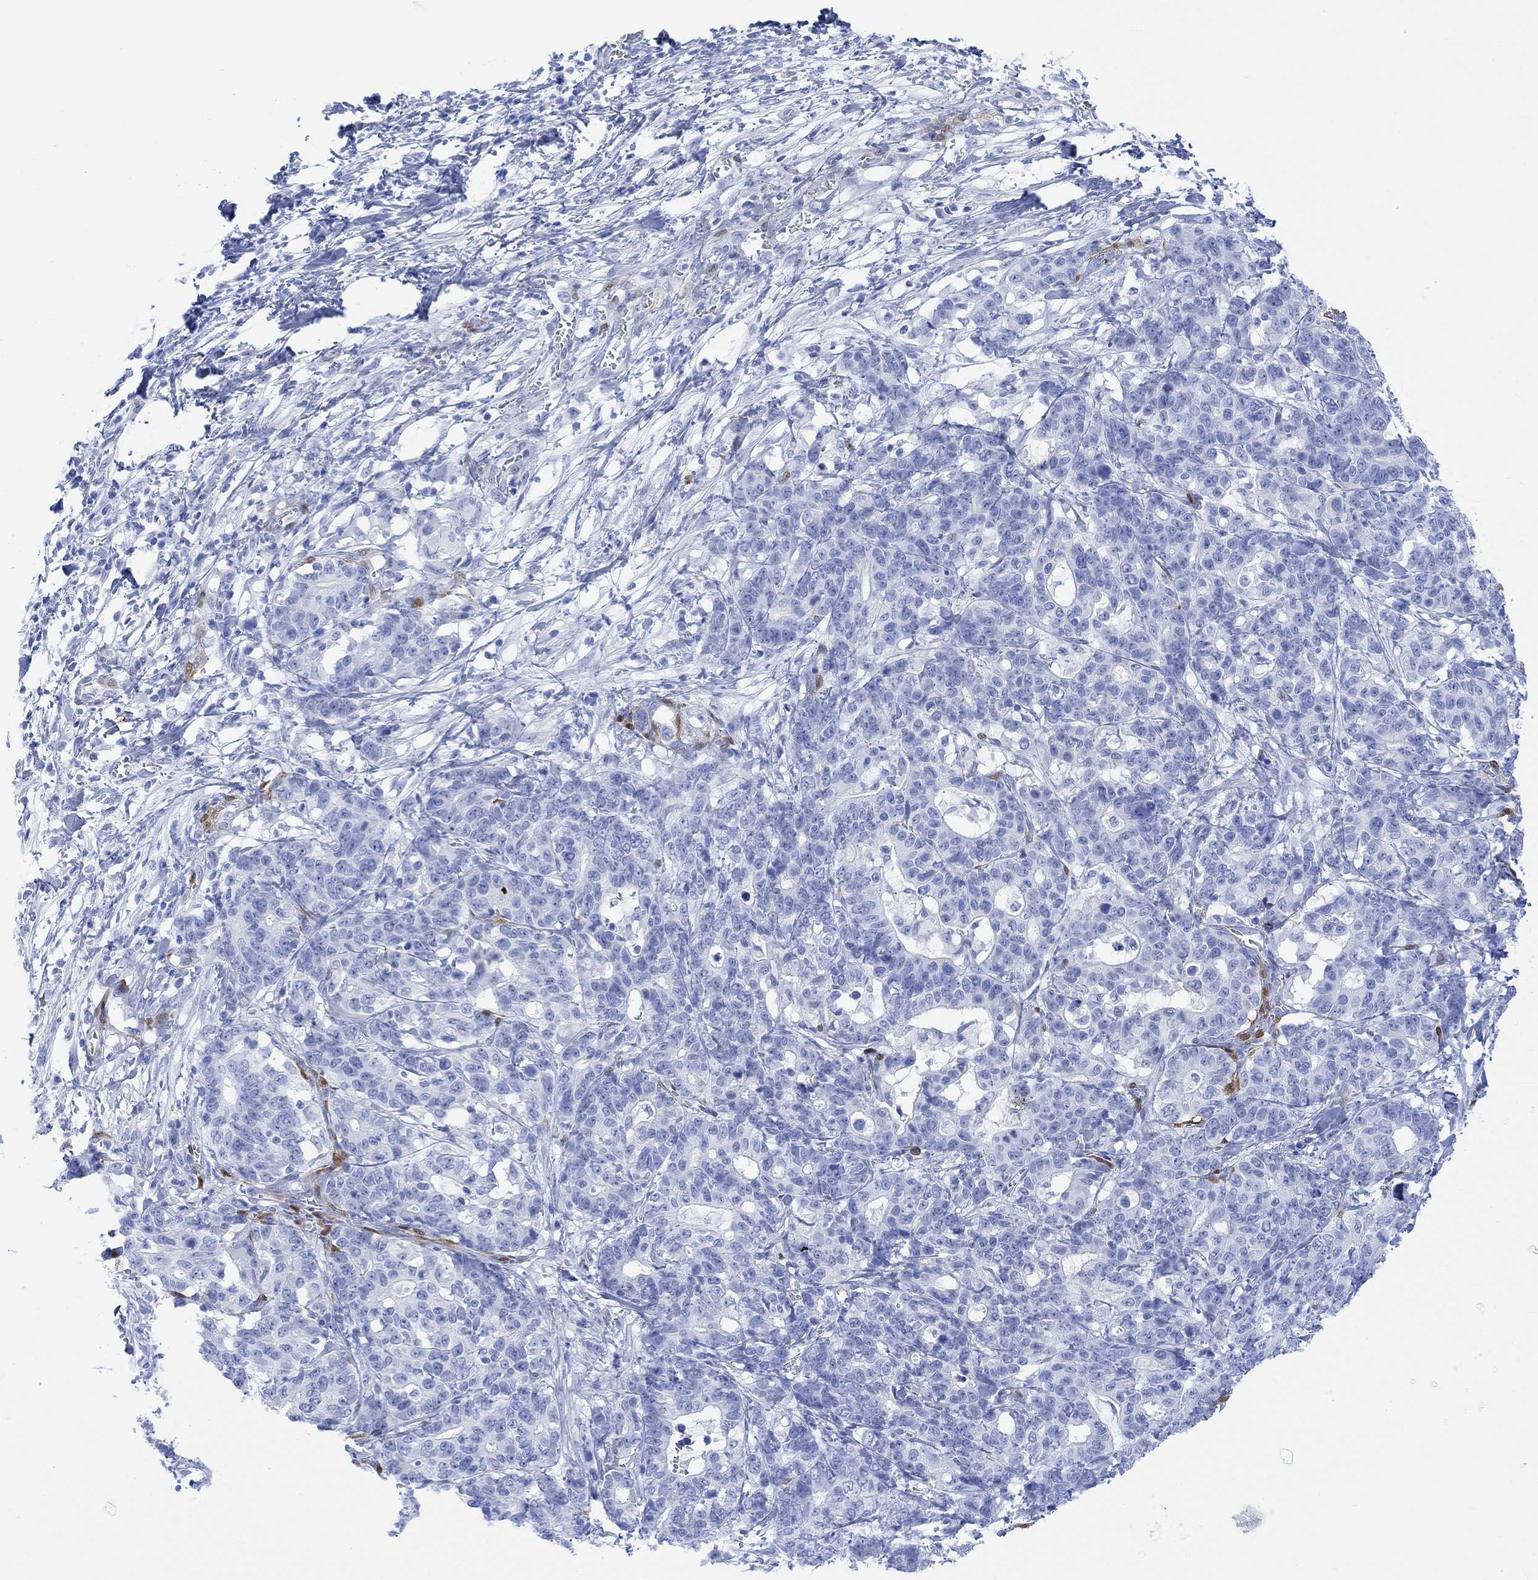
{"staining": {"intensity": "negative", "quantity": "none", "location": "none"}, "tissue": "stomach cancer", "cell_type": "Tumor cells", "image_type": "cancer", "snomed": [{"axis": "morphology", "description": "Normal tissue, NOS"}, {"axis": "morphology", "description": "Adenocarcinoma, NOS"}, {"axis": "topography", "description": "Stomach"}], "caption": "Immunohistochemical staining of human adenocarcinoma (stomach) reveals no significant positivity in tumor cells.", "gene": "TPPP3", "patient": {"sex": "female", "age": 64}}